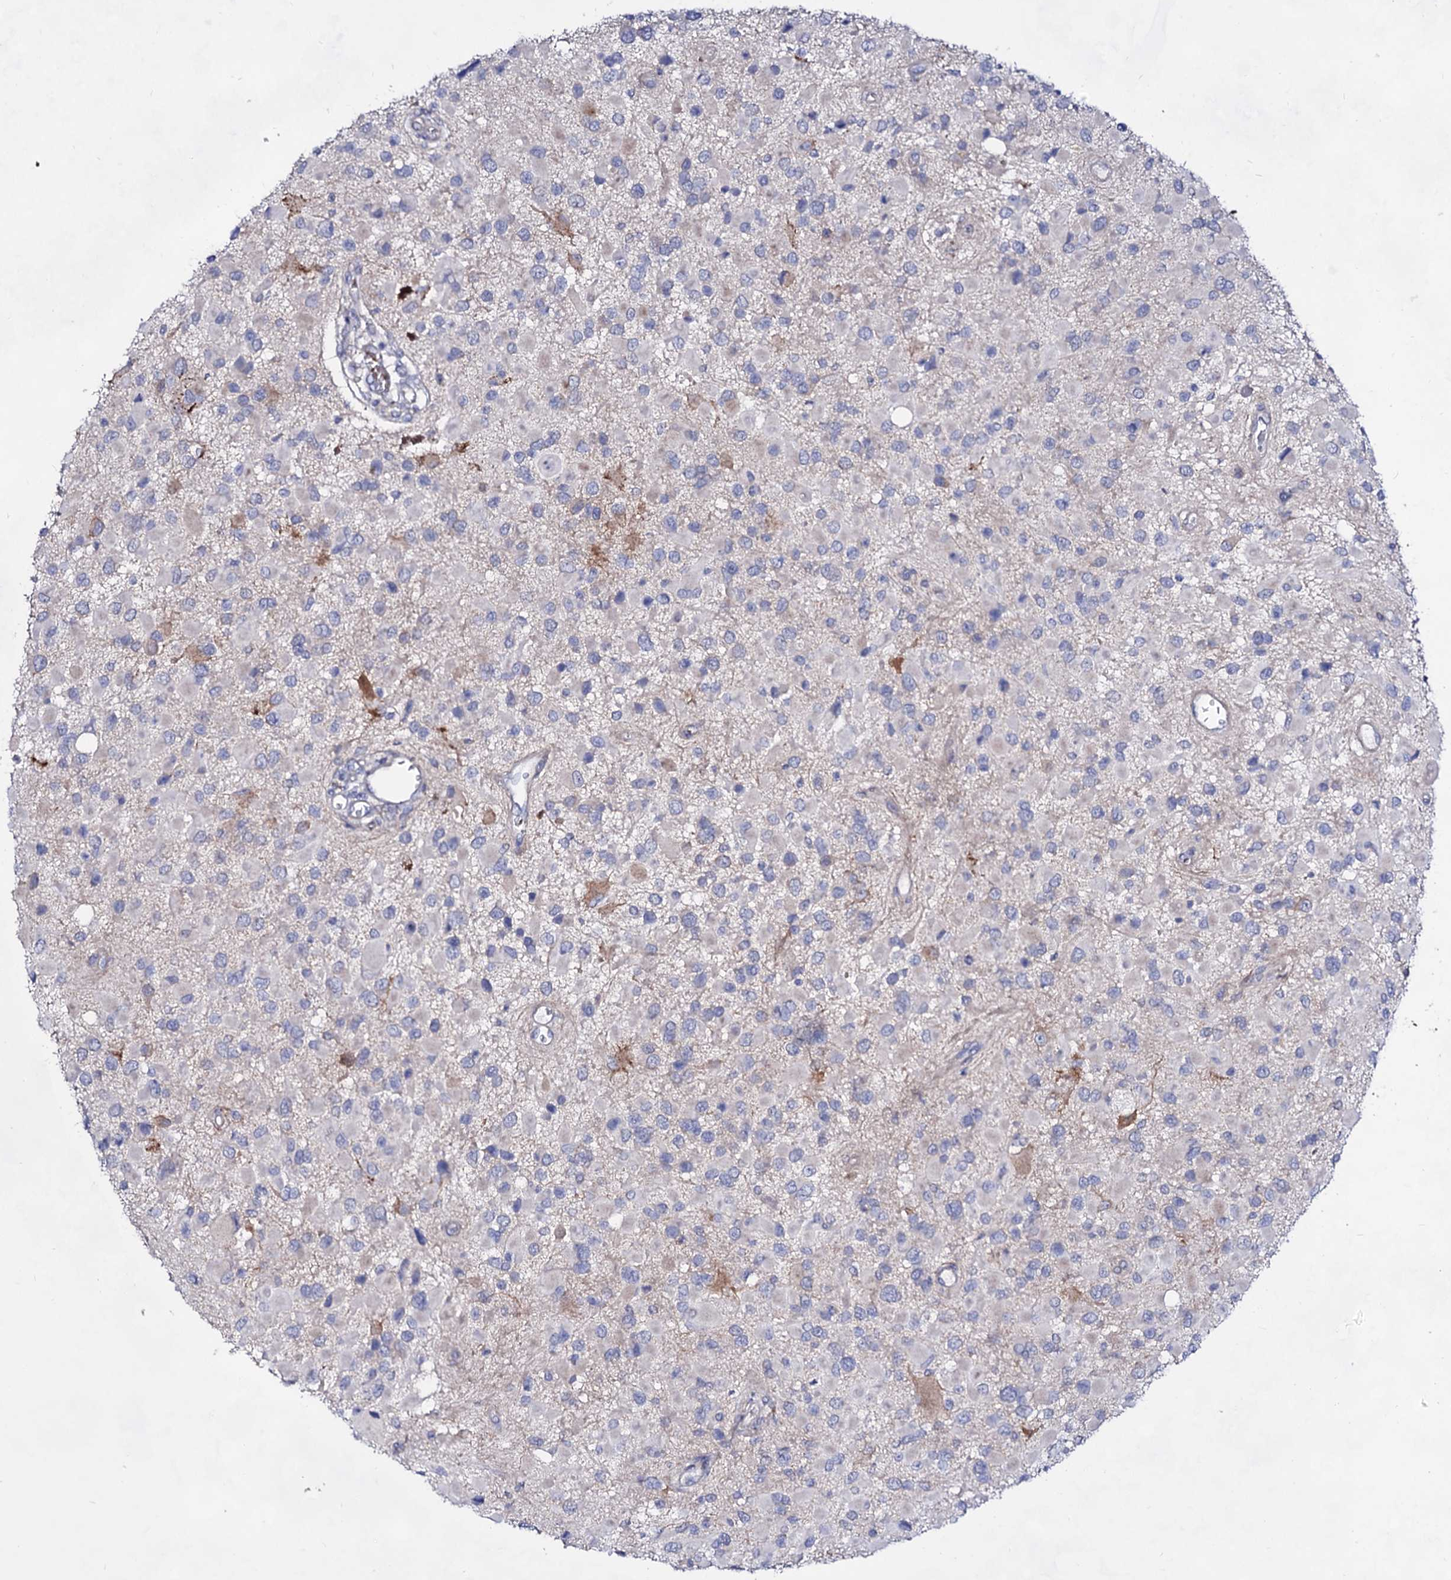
{"staining": {"intensity": "negative", "quantity": "none", "location": "none"}, "tissue": "glioma", "cell_type": "Tumor cells", "image_type": "cancer", "snomed": [{"axis": "morphology", "description": "Glioma, malignant, High grade"}, {"axis": "topography", "description": "Brain"}], "caption": "Immunohistochemistry (IHC) of glioma displays no staining in tumor cells. (DAB IHC visualized using brightfield microscopy, high magnification).", "gene": "PLIN1", "patient": {"sex": "male", "age": 53}}